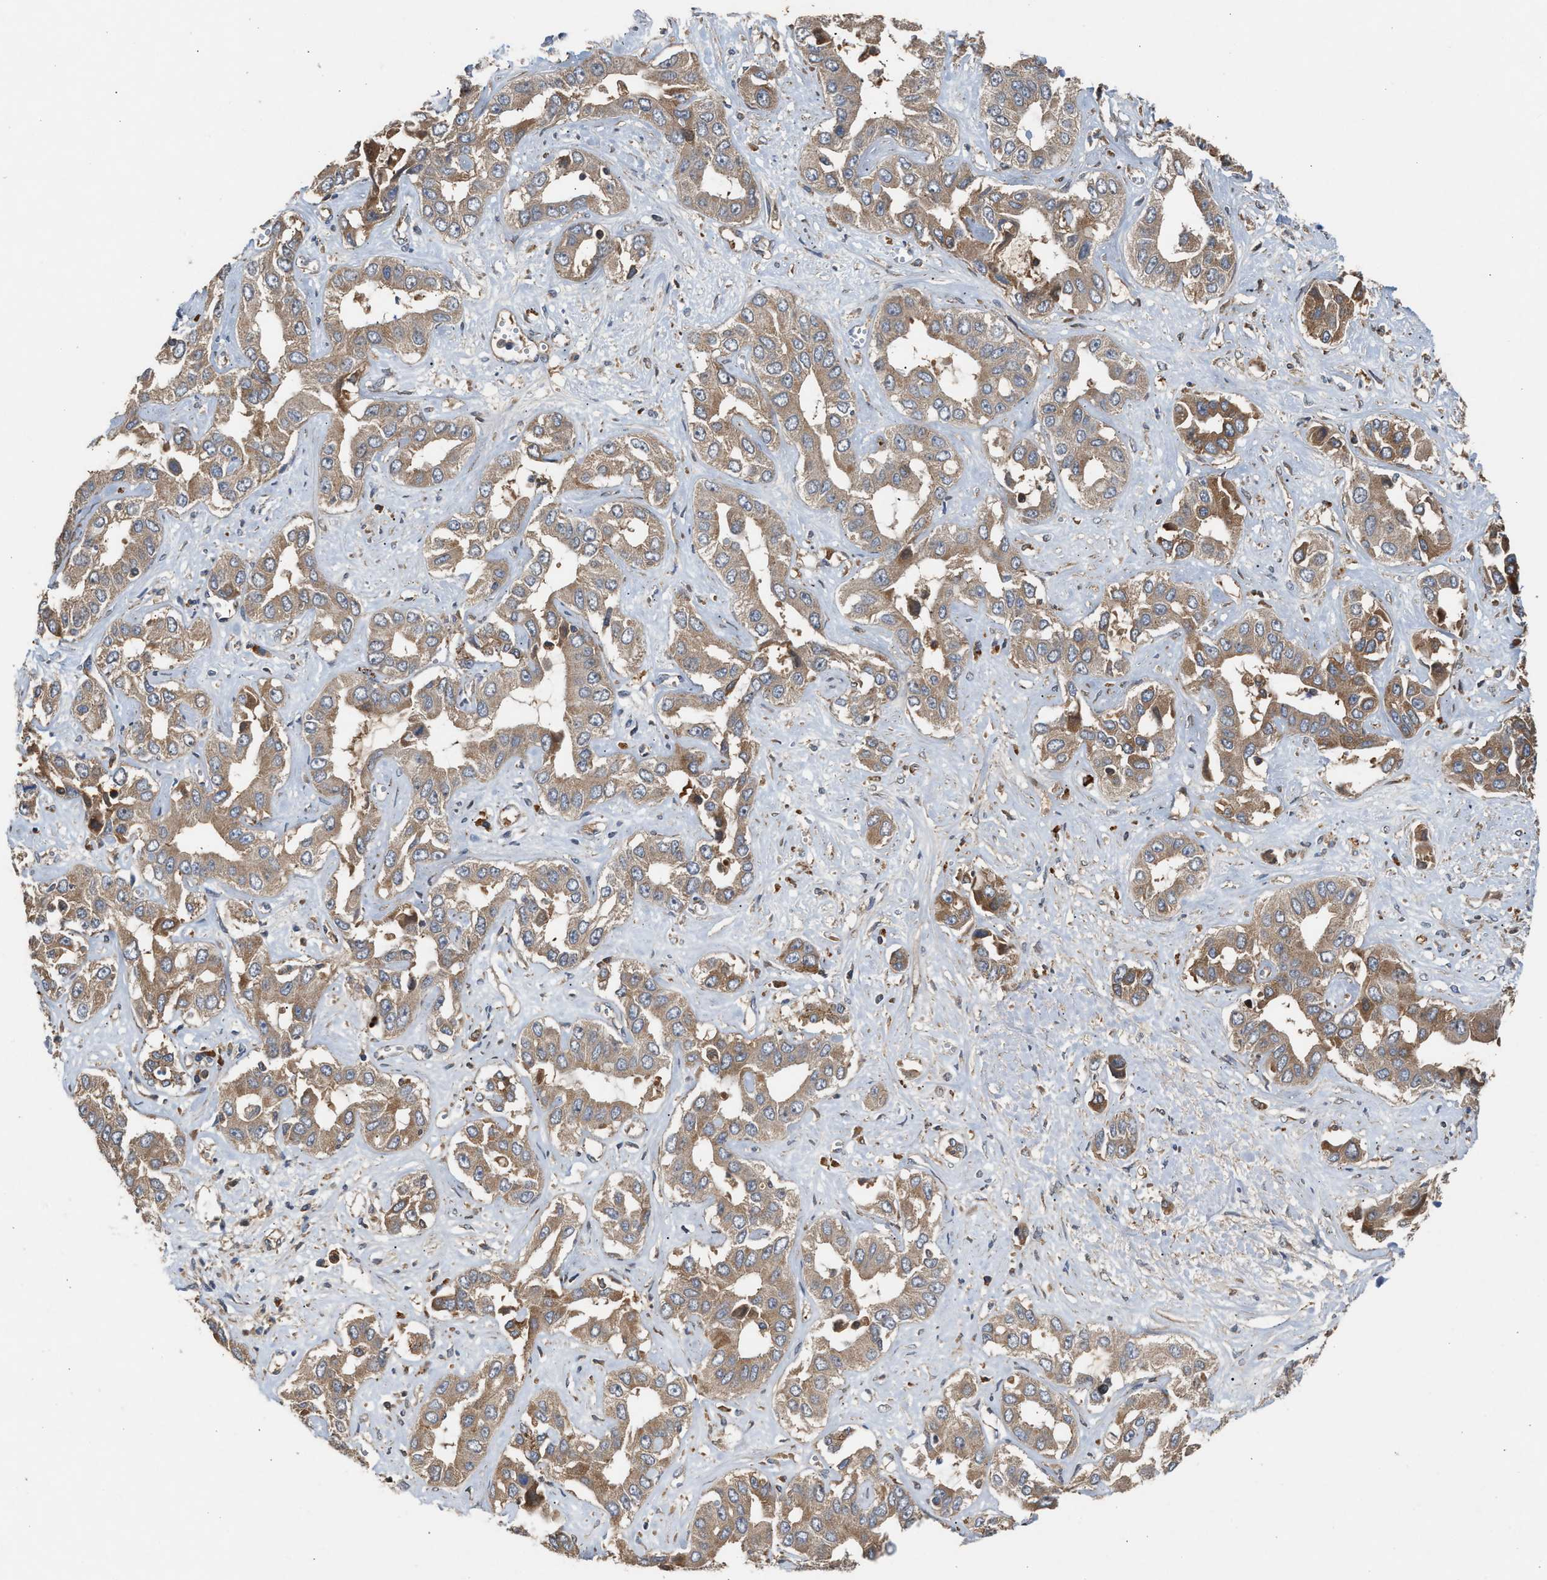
{"staining": {"intensity": "moderate", "quantity": ">75%", "location": "cytoplasmic/membranous"}, "tissue": "liver cancer", "cell_type": "Tumor cells", "image_type": "cancer", "snomed": [{"axis": "morphology", "description": "Cholangiocarcinoma"}, {"axis": "topography", "description": "Liver"}], "caption": "This photomicrograph shows cholangiocarcinoma (liver) stained with IHC to label a protein in brown. The cytoplasmic/membranous of tumor cells show moderate positivity for the protein. Nuclei are counter-stained blue.", "gene": "RUSC2", "patient": {"sex": "female", "age": 52}}